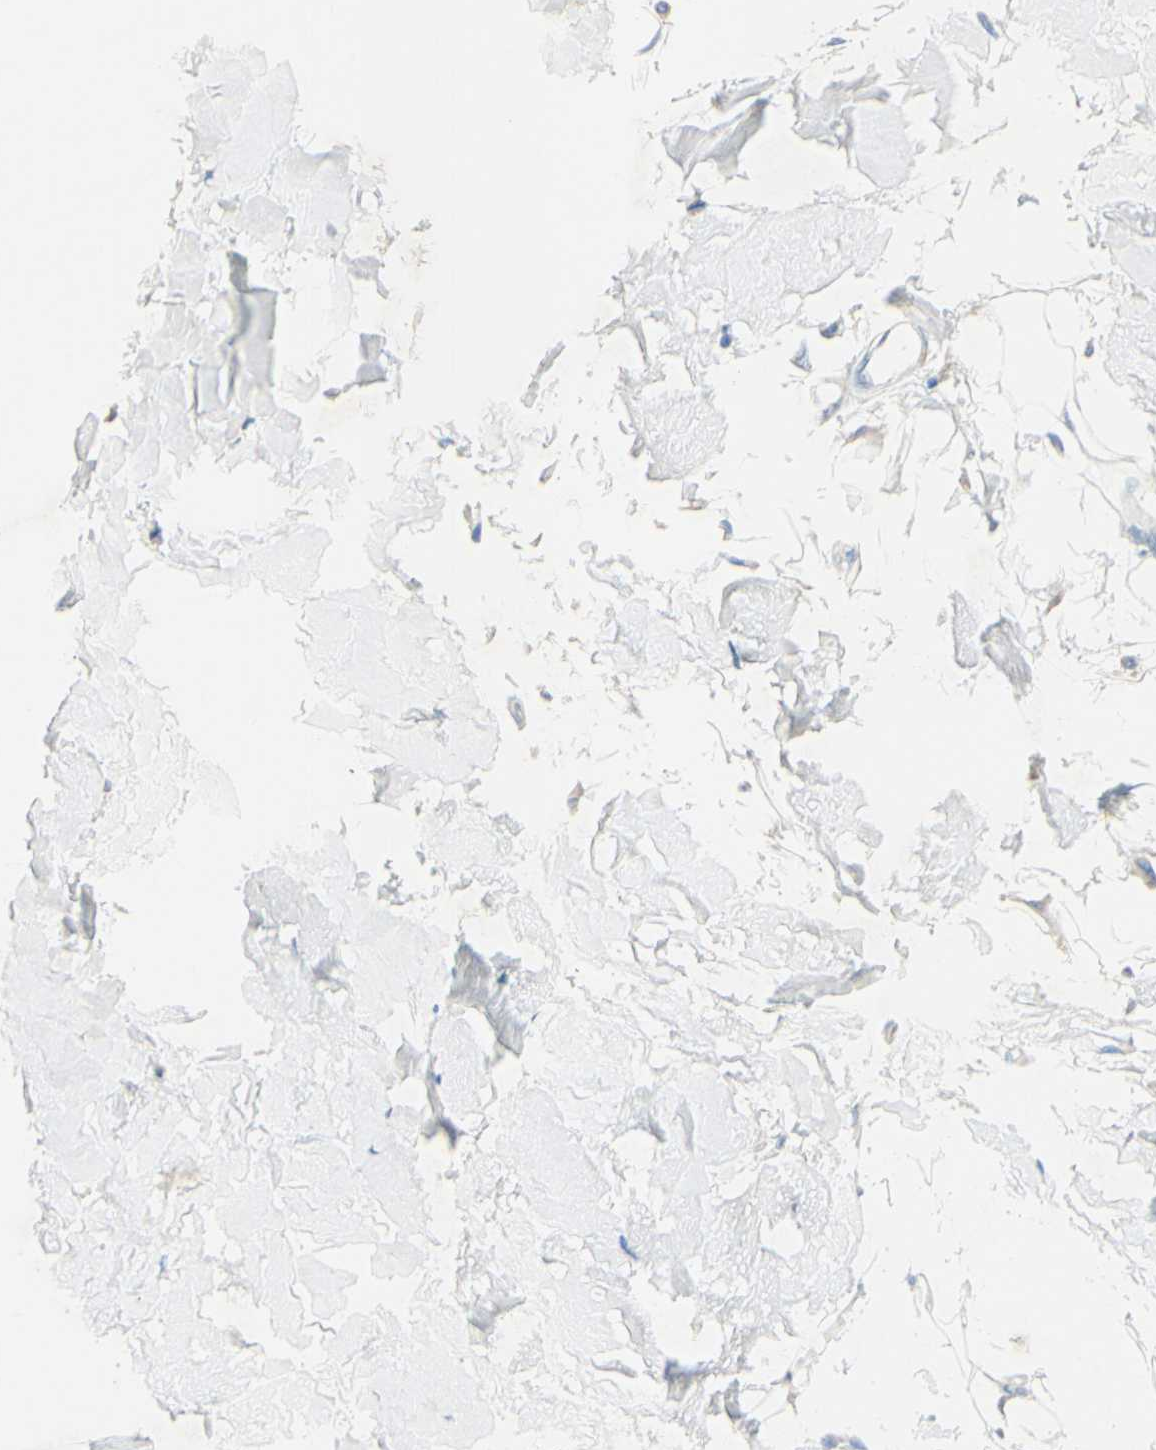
{"staining": {"intensity": "negative", "quantity": "none", "location": "none"}, "tissue": "adipose tissue", "cell_type": "Adipocytes", "image_type": "normal", "snomed": [{"axis": "morphology", "description": "Squamous cell carcinoma, NOS"}, {"axis": "topography", "description": "Skin"}], "caption": "Adipocytes show no significant protein expression in benign adipose tissue. (DAB (3,3'-diaminobenzidine) IHC visualized using brightfield microscopy, high magnification).", "gene": "FGF4", "patient": {"sex": "male", "age": 83}}